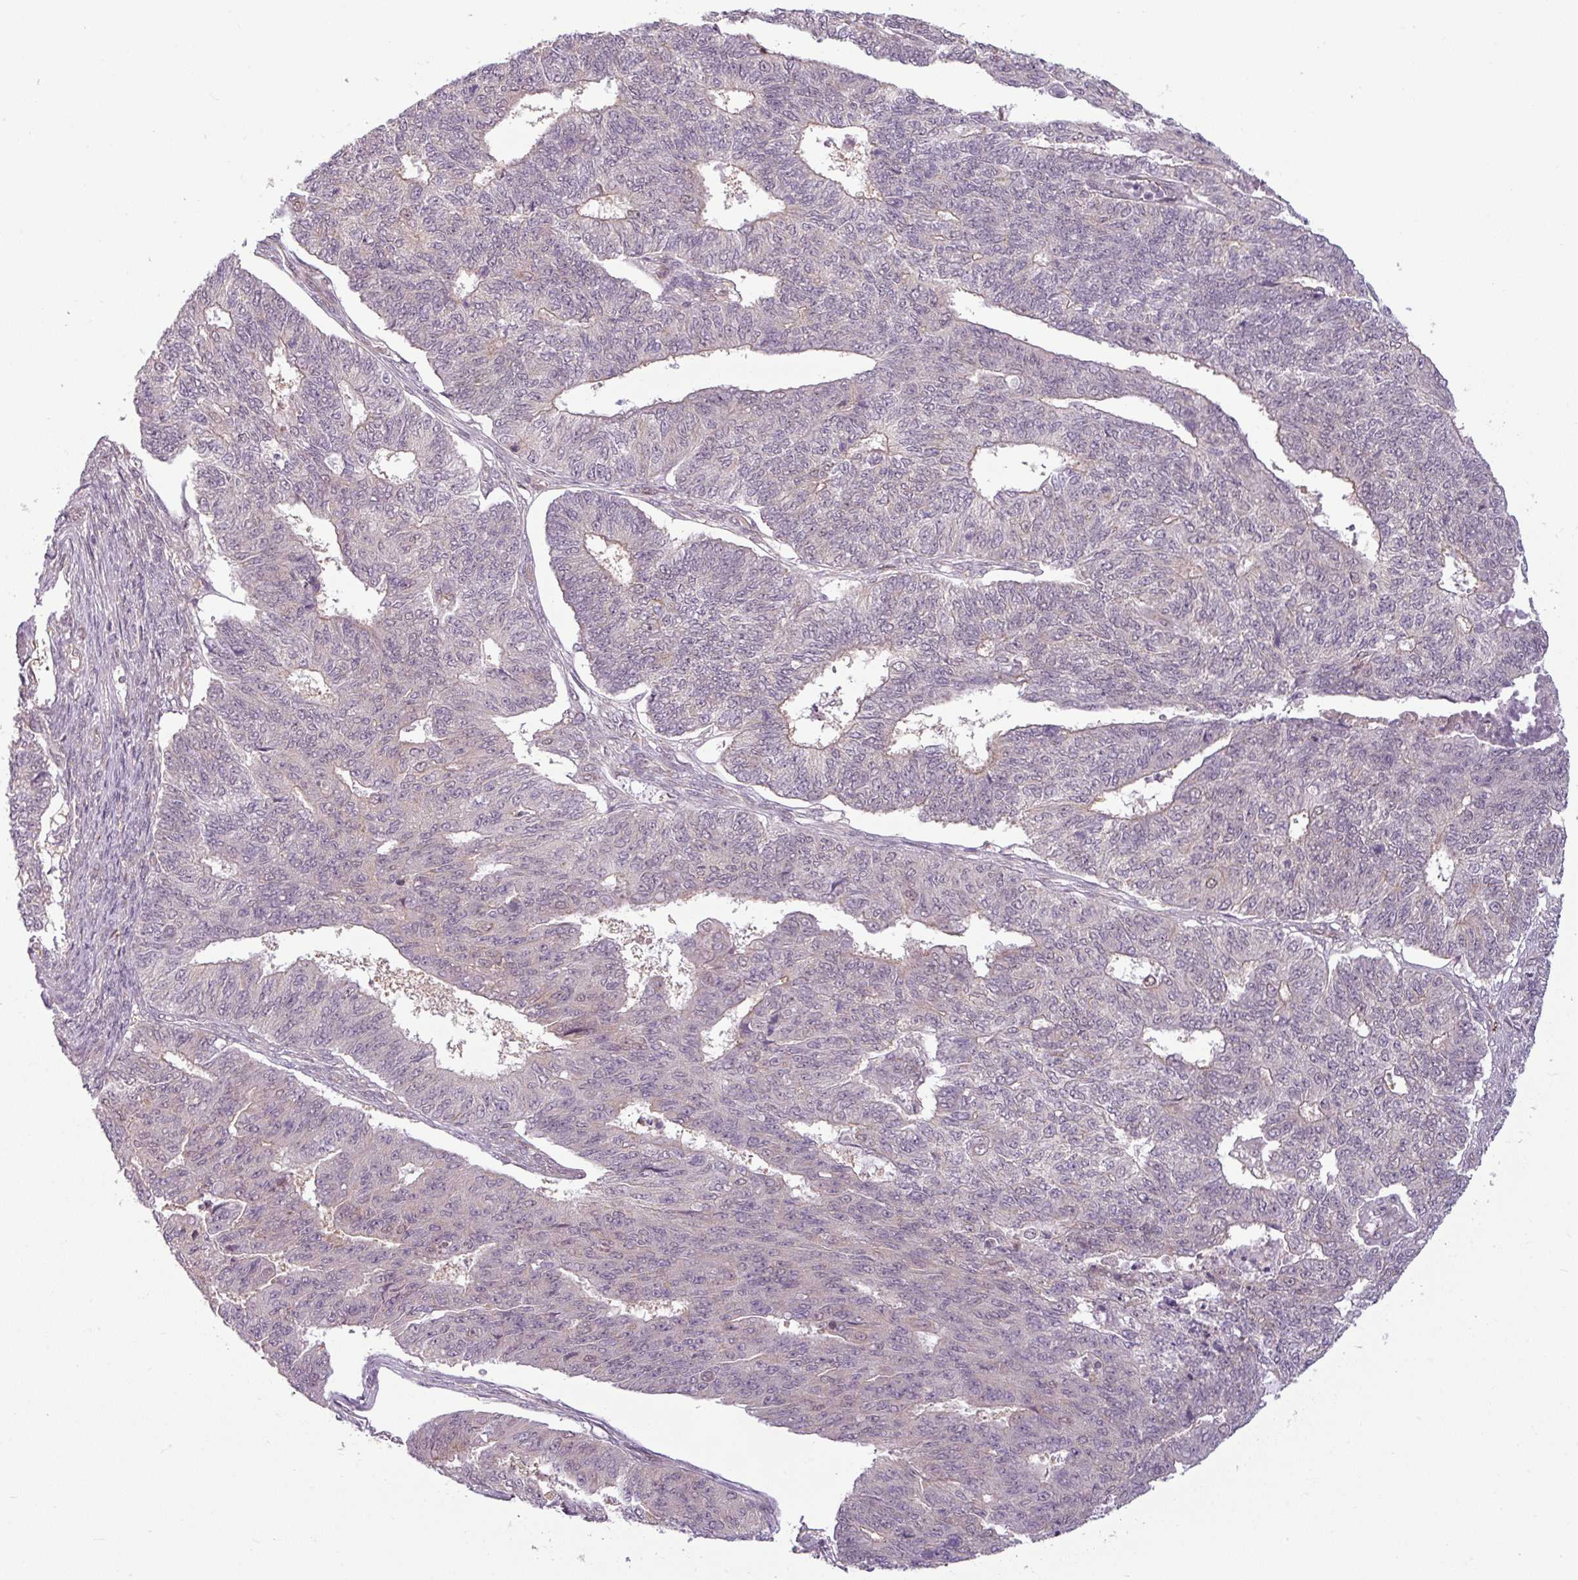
{"staining": {"intensity": "weak", "quantity": "<25%", "location": "nuclear"}, "tissue": "endometrial cancer", "cell_type": "Tumor cells", "image_type": "cancer", "snomed": [{"axis": "morphology", "description": "Adenocarcinoma, NOS"}, {"axis": "topography", "description": "Endometrium"}], "caption": "IHC of human endometrial cancer exhibits no positivity in tumor cells.", "gene": "CCDC144A", "patient": {"sex": "female", "age": 32}}